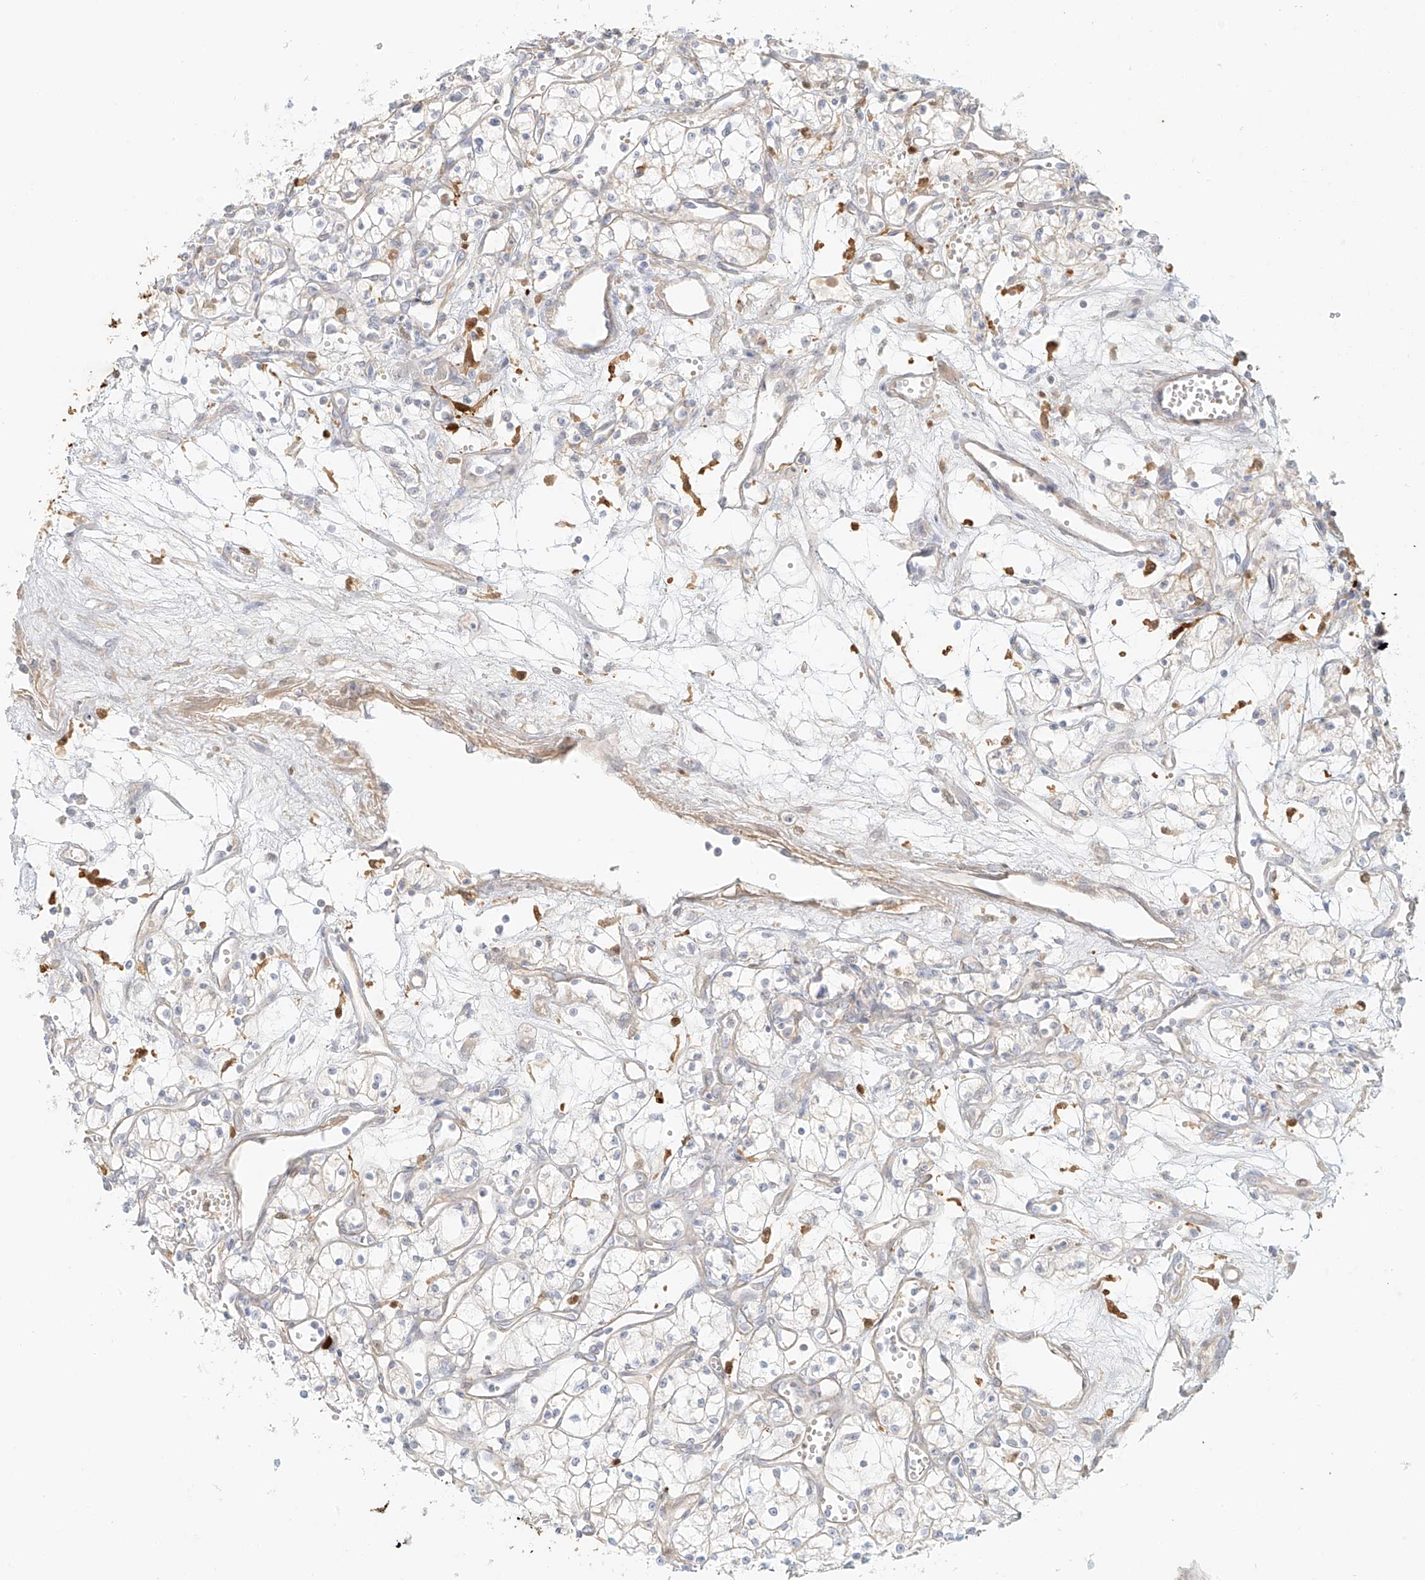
{"staining": {"intensity": "negative", "quantity": "none", "location": "none"}, "tissue": "renal cancer", "cell_type": "Tumor cells", "image_type": "cancer", "snomed": [{"axis": "morphology", "description": "Adenocarcinoma, NOS"}, {"axis": "topography", "description": "Kidney"}], "caption": "A high-resolution photomicrograph shows immunohistochemistry staining of adenocarcinoma (renal), which shows no significant positivity in tumor cells.", "gene": "UPK1B", "patient": {"sex": "male", "age": 59}}